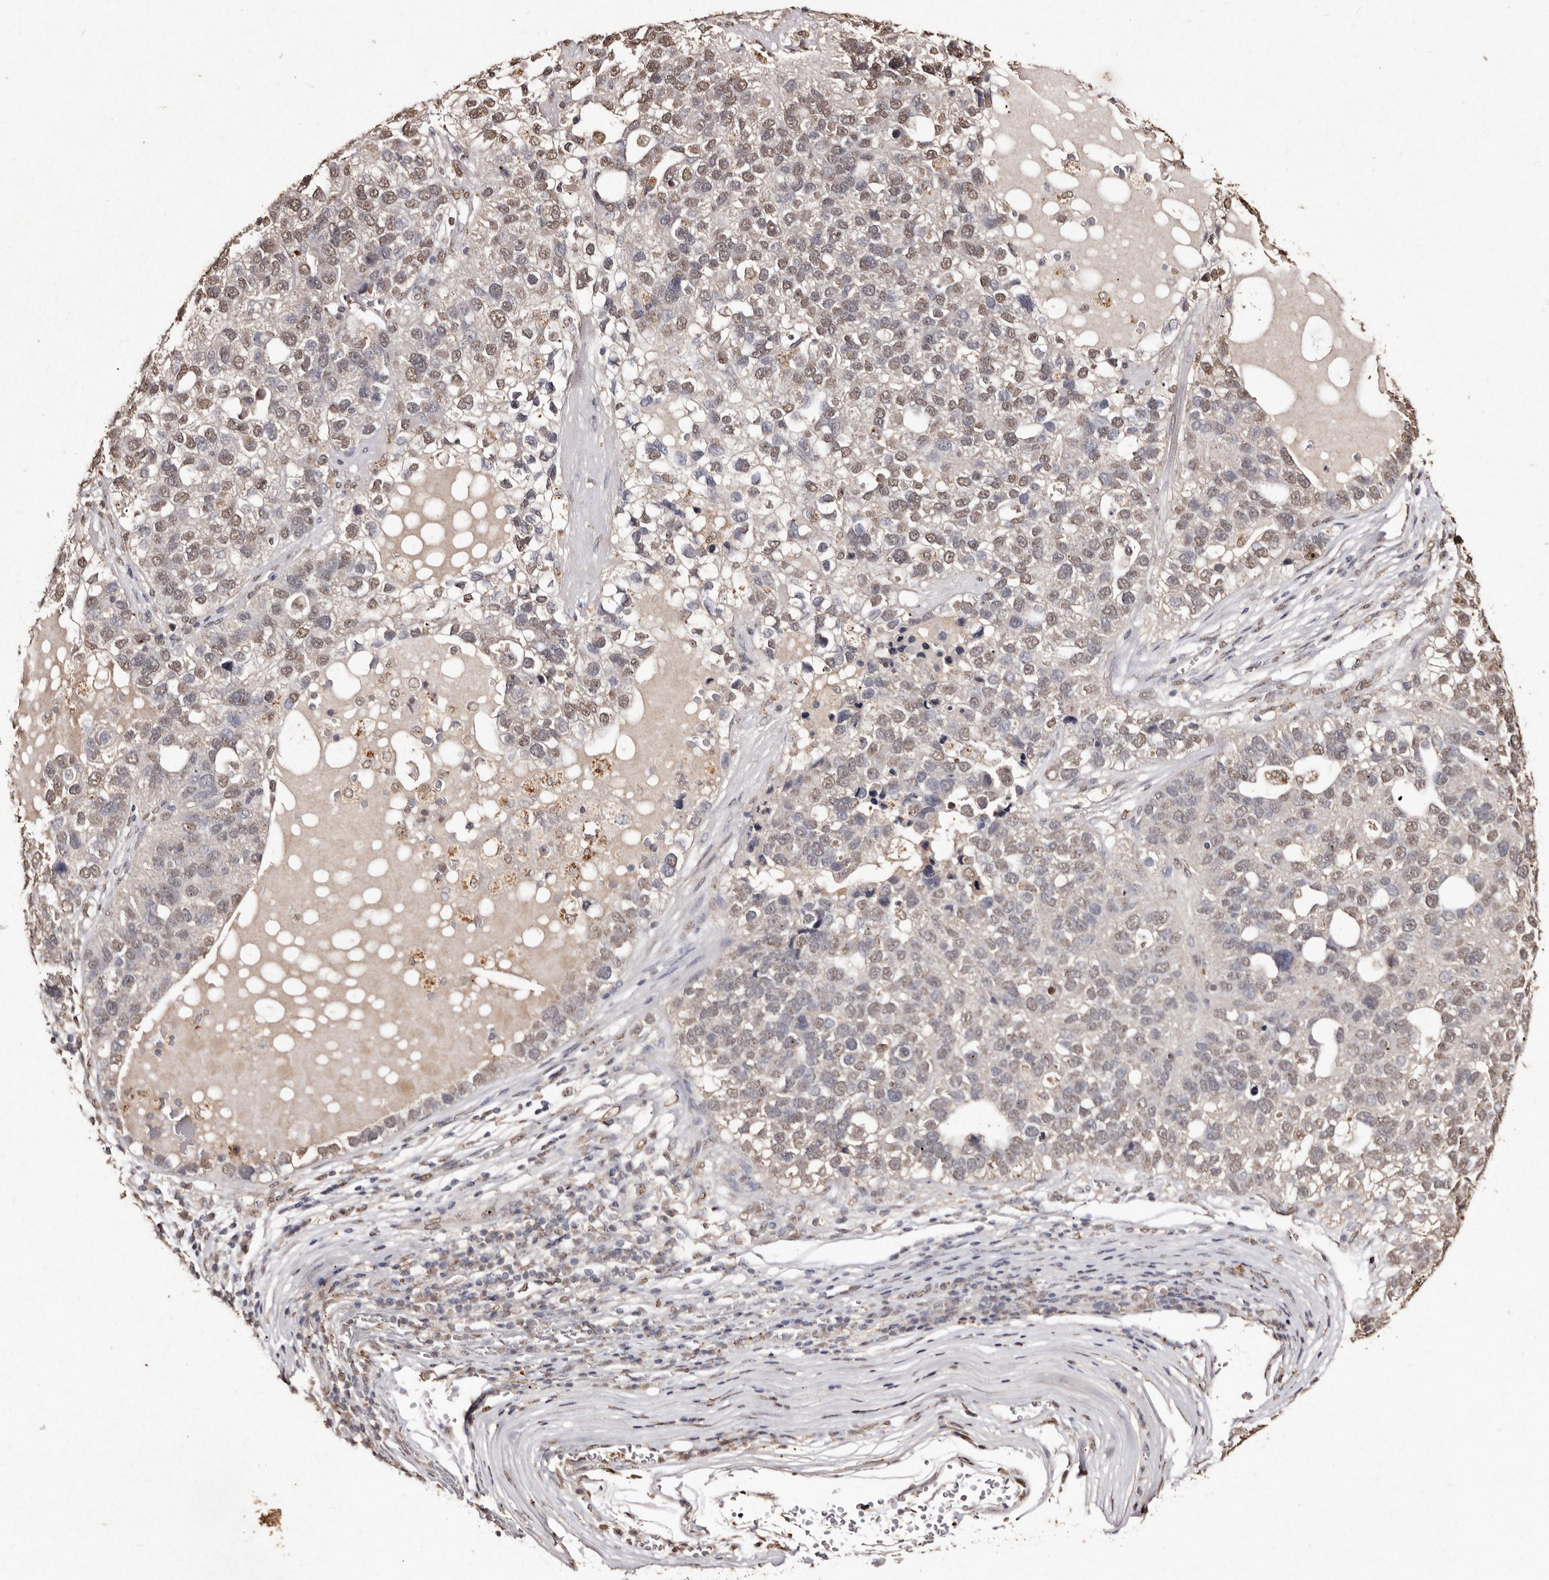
{"staining": {"intensity": "moderate", "quantity": ">75%", "location": "nuclear"}, "tissue": "pancreatic cancer", "cell_type": "Tumor cells", "image_type": "cancer", "snomed": [{"axis": "morphology", "description": "Adenocarcinoma, NOS"}, {"axis": "topography", "description": "Pancreas"}], "caption": "A high-resolution image shows immunohistochemistry (IHC) staining of pancreatic adenocarcinoma, which reveals moderate nuclear staining in approximately >75% of tumor cells. The protein of interest is stained brown, and the nuclei are stained in blue (DAB IHC with brightfield microscopy, high magnification).", "gene": "ERBB4", "patient": {"sex": "female", "age": 61}}